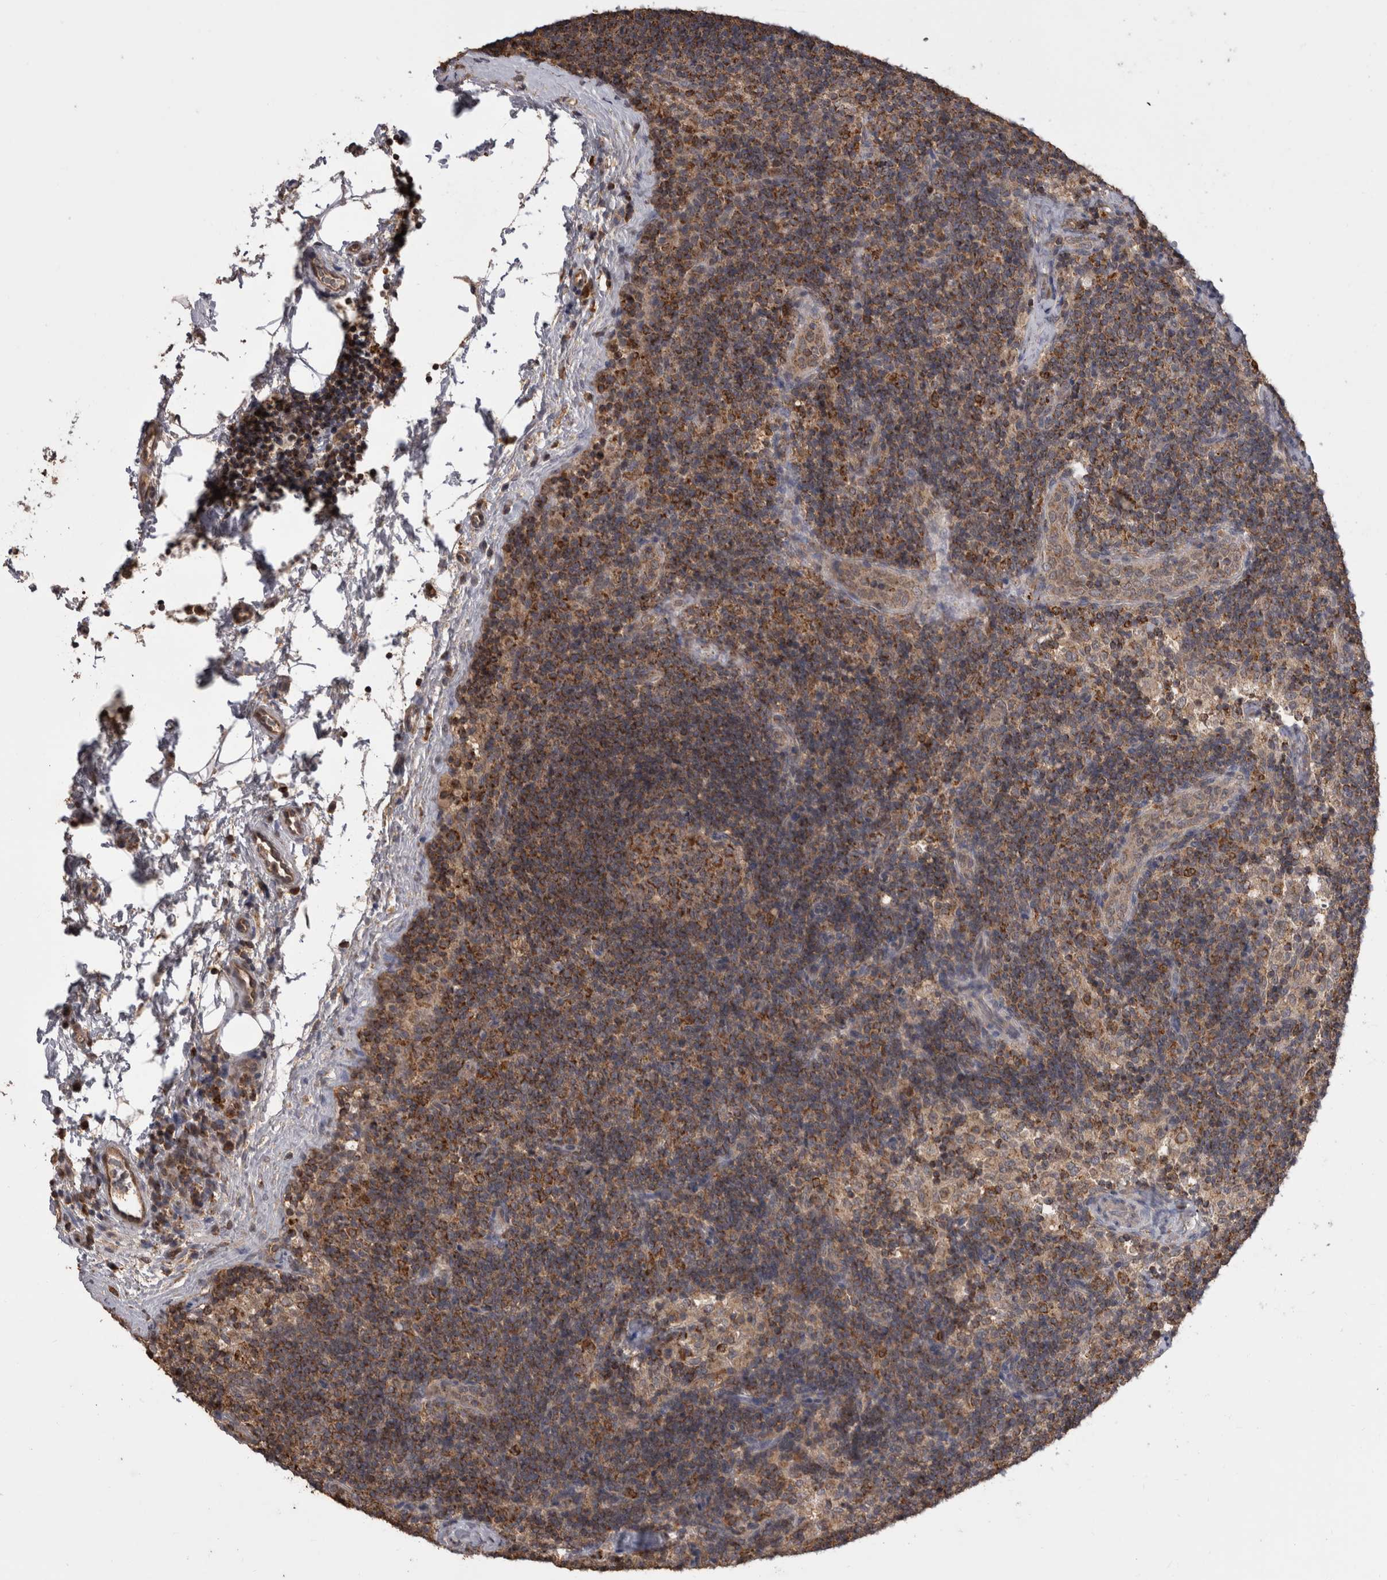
{"staining": {"intensity": "moderate", "quantity": ">75%", "location": "cytoplasmic/membranous"}, "tissue": "lymph node", "cell_type": "Germinal center cells", "image_type": "normal", "snomed": [{"axis": "morphology", "description": "Normal tissue, NOS"}, {"axis": "topography", "description": "Lymph node"}], "caption": "High-power microscopy captured an IHC micrograph of normal lymph node, revealing moderate cytoplasmic/membranous expression in approximately >75% of germinal center cells. (brown staining indicates protein expression, while blue staining denotes nuclei).", "gene": "PREP", "patient": {"sex": "female", "age": 22}}